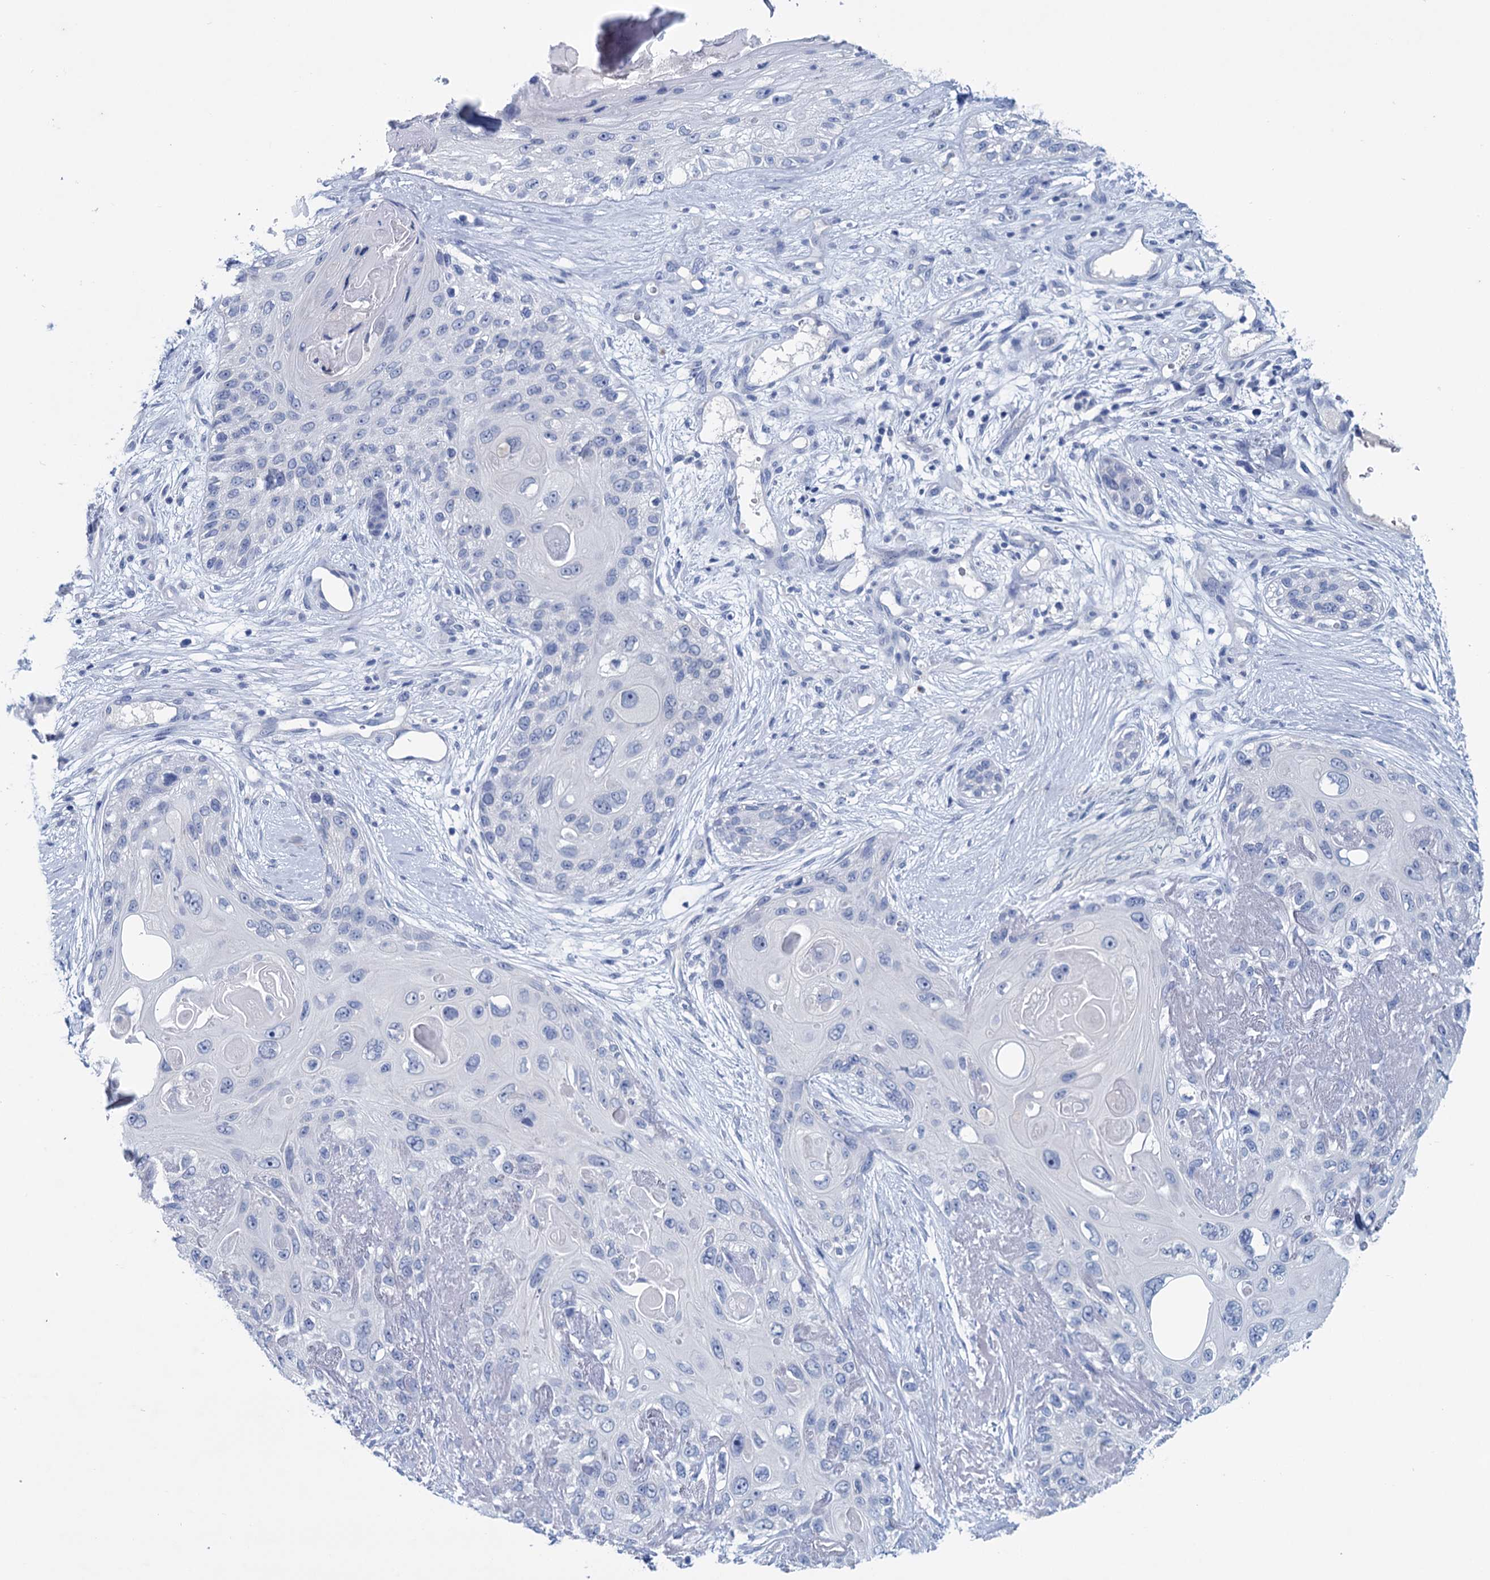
{"staining": {"intensity": "negative", "quantity": "none", "location": "none"}, "tissue": "skin cancer", "cell_type": "Tumor cells", "image_type": "cancer", "snomed": [{"axis": "morphology", "description": "Normal tissue, NOS"}, {"axis": "morphology", "description": "Squamous cell carcinoma, NOS"}, {"axis": "topography", "description": "Skin"}], "caption": "A high-resolution photomicrograph shows IHC staining of skin cancer, which displays no significant staining in tumor cells.", "gene": "MYOZ3", "patient": {"sex": "male", "age": 72}}